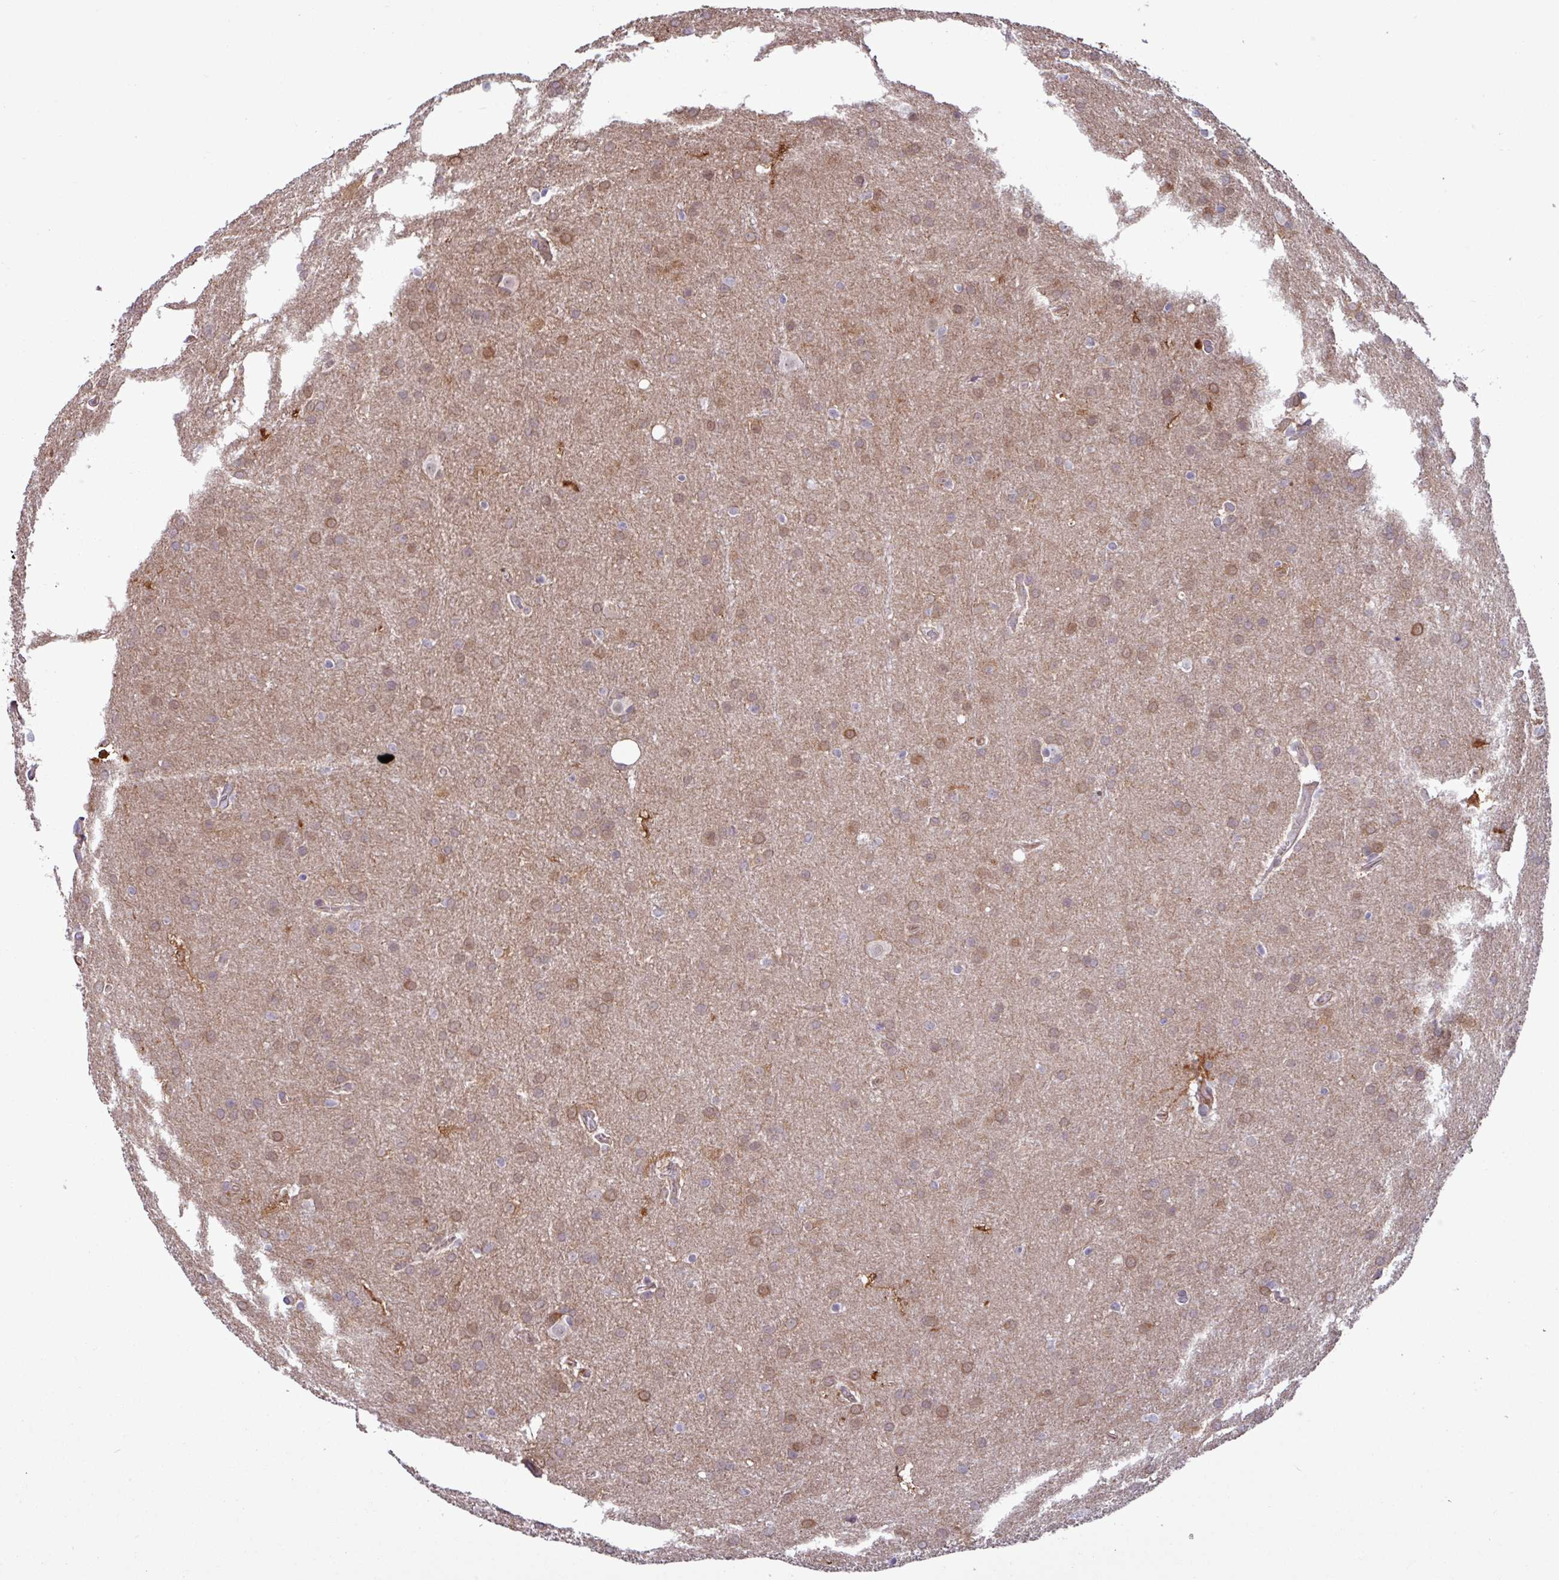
{"staining": {"intensity": "moderate", "quantity": "25%-75%", "location": "cytoplasmic/membranous"}, "tissue": "glioma", "cell_type": "Tumor cells", "image_type": "cancer", "snomed": [{"axis": "morphology", "description": "Glioma, malignant, Low grade"}, {"axis": "topography", "description": "Brain"}], "caption": "Glioma stained with a brown dye displays moderate cytoplasmic/membranous positive expression in about 25%-75% of tumor cells.", "gene": "PCED1A", "patient": {"sex": "female", "age": 32}}